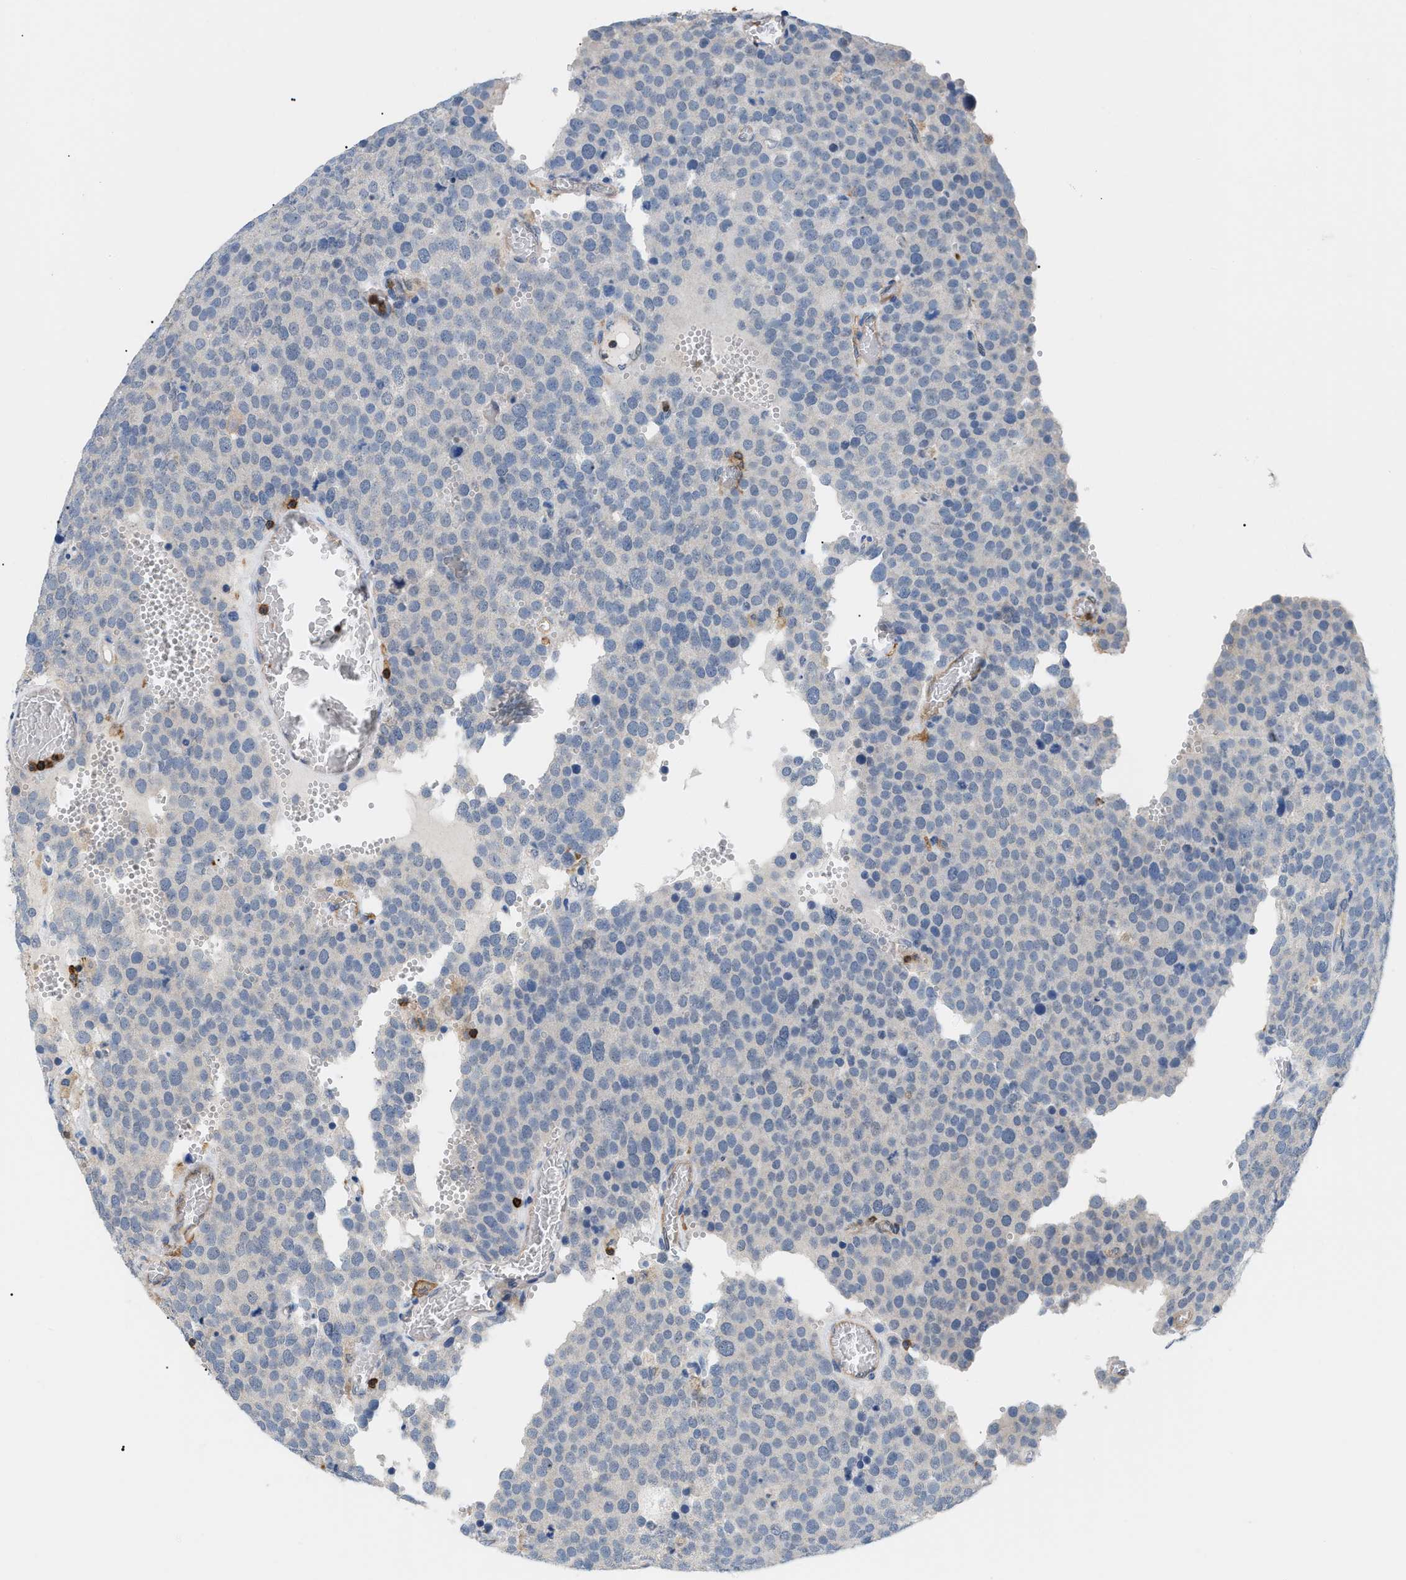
{"staining": {"intensity": "negative", "quantity": "none", "location": "none"}, "tissue": "testis cancer", "cell_type": "Tumor cells", "image_type": "cancer", "snomed": [{"axis": "morphology", "description": "Normal tissue, NOS"}, {"axis": "morphology", "description": "Seminoma, NOS"}, {"axis": "topography", "description": "Testis"}], "caption": "High power microscopy image of an IHC photomicrograph of seminoma (testis), revealing no significant expression in tumor cells. (DAB immunohistochemistry visualized using brightfield microscopy, high magnification).", "gene": "INPP5D", "patient": {"sex": "male", "age": 71}}